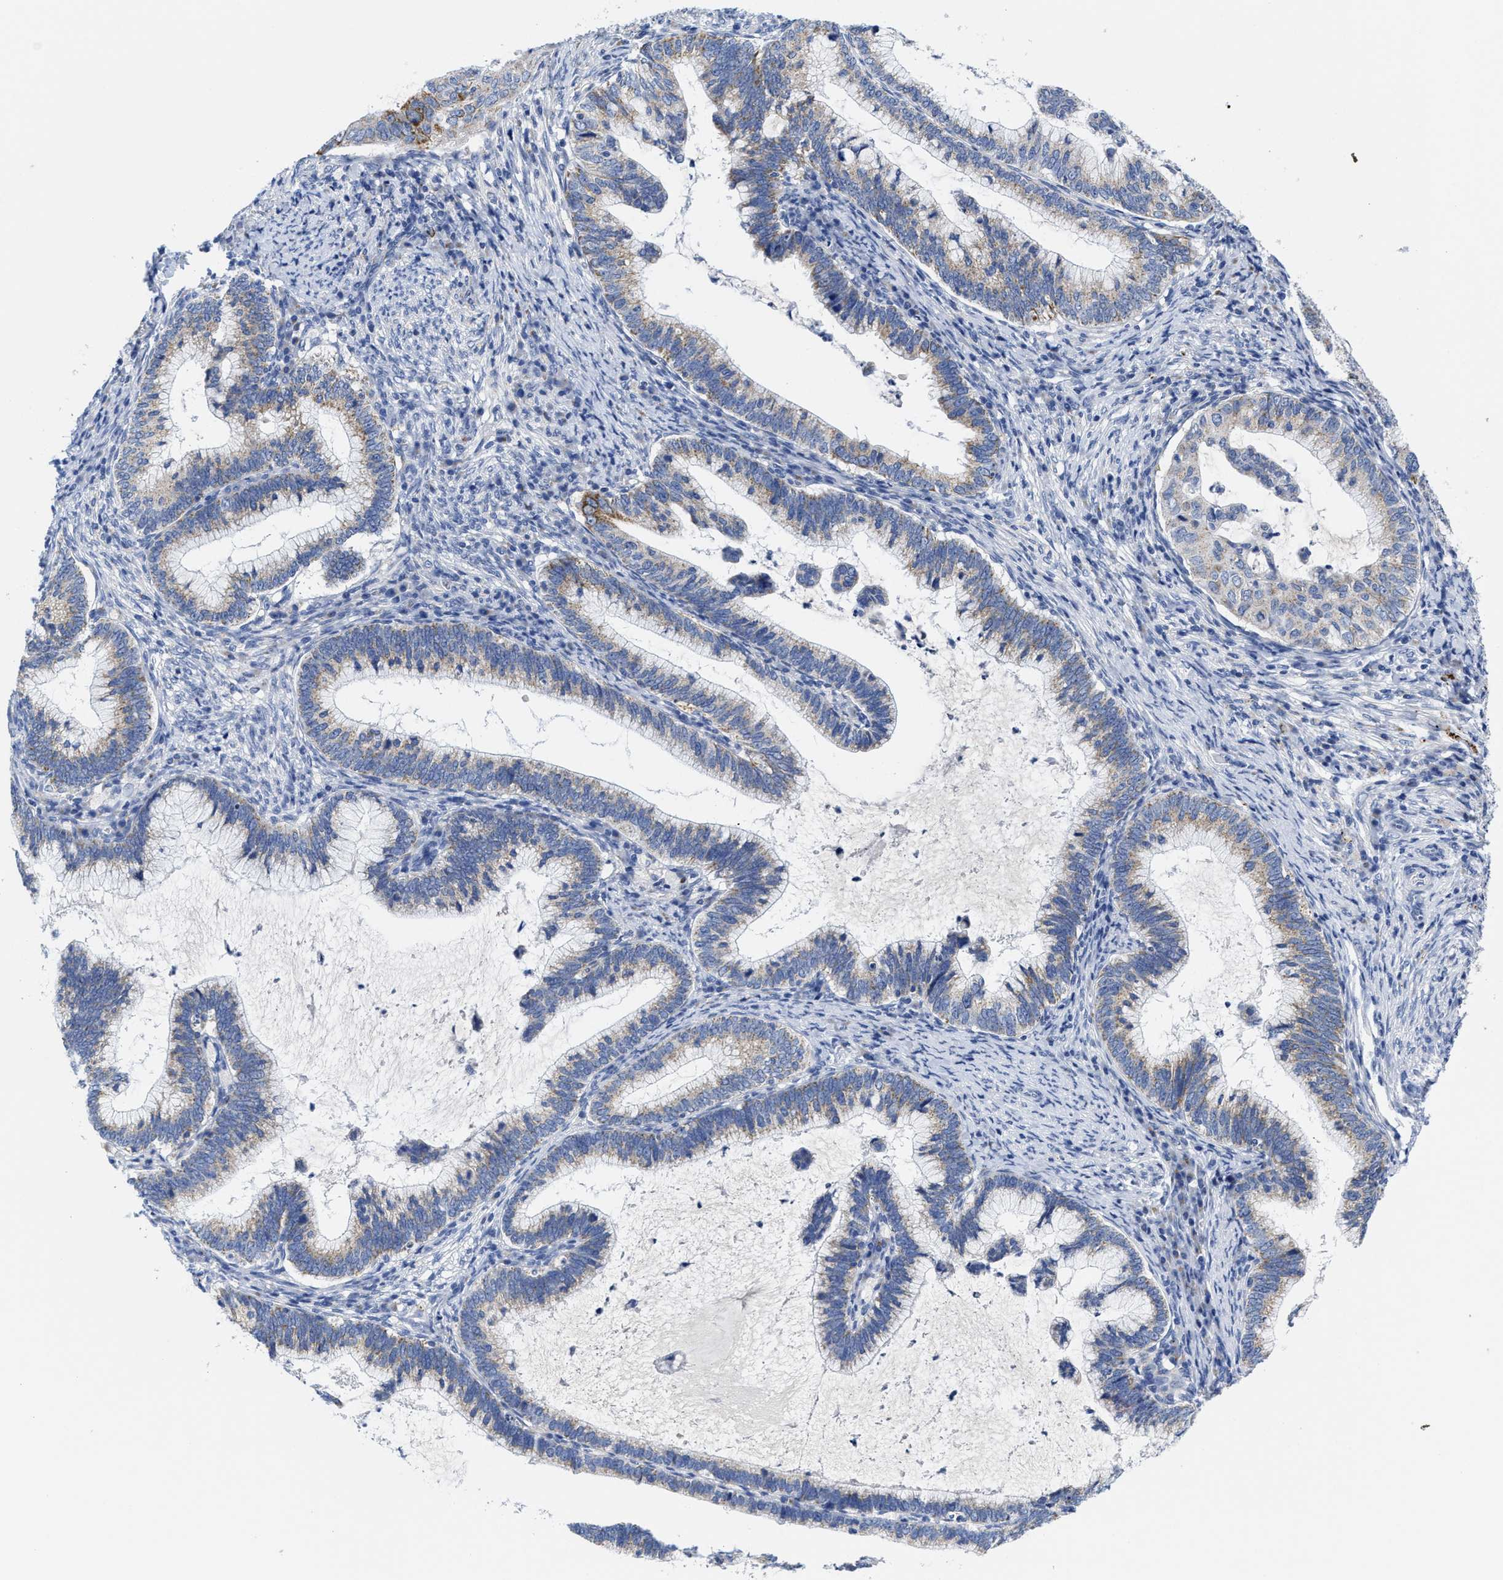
{"staining": {"intensity": "moderate", "quantity": "<25%", "location": "cytoplasmic/membranous"}, "tissue": "cervical cancer", "cell_type": "Tumor cells", "image_type": "cancer", "snomed": [{"axis": "morphology", "description": "Adenocarcinoma, NOS"}, {"axis": "topography", "description": "Cervix"}], "caption": "Immunohistochemistry photomicrograph of cervical cancer stained for a protein (brown), which displays low levels of moderate cytoplasmic/membranous expression in approximately <25% of tumor cells.", "gene": "TBRG4", "patient": {"sex": "female", "age": 36}}